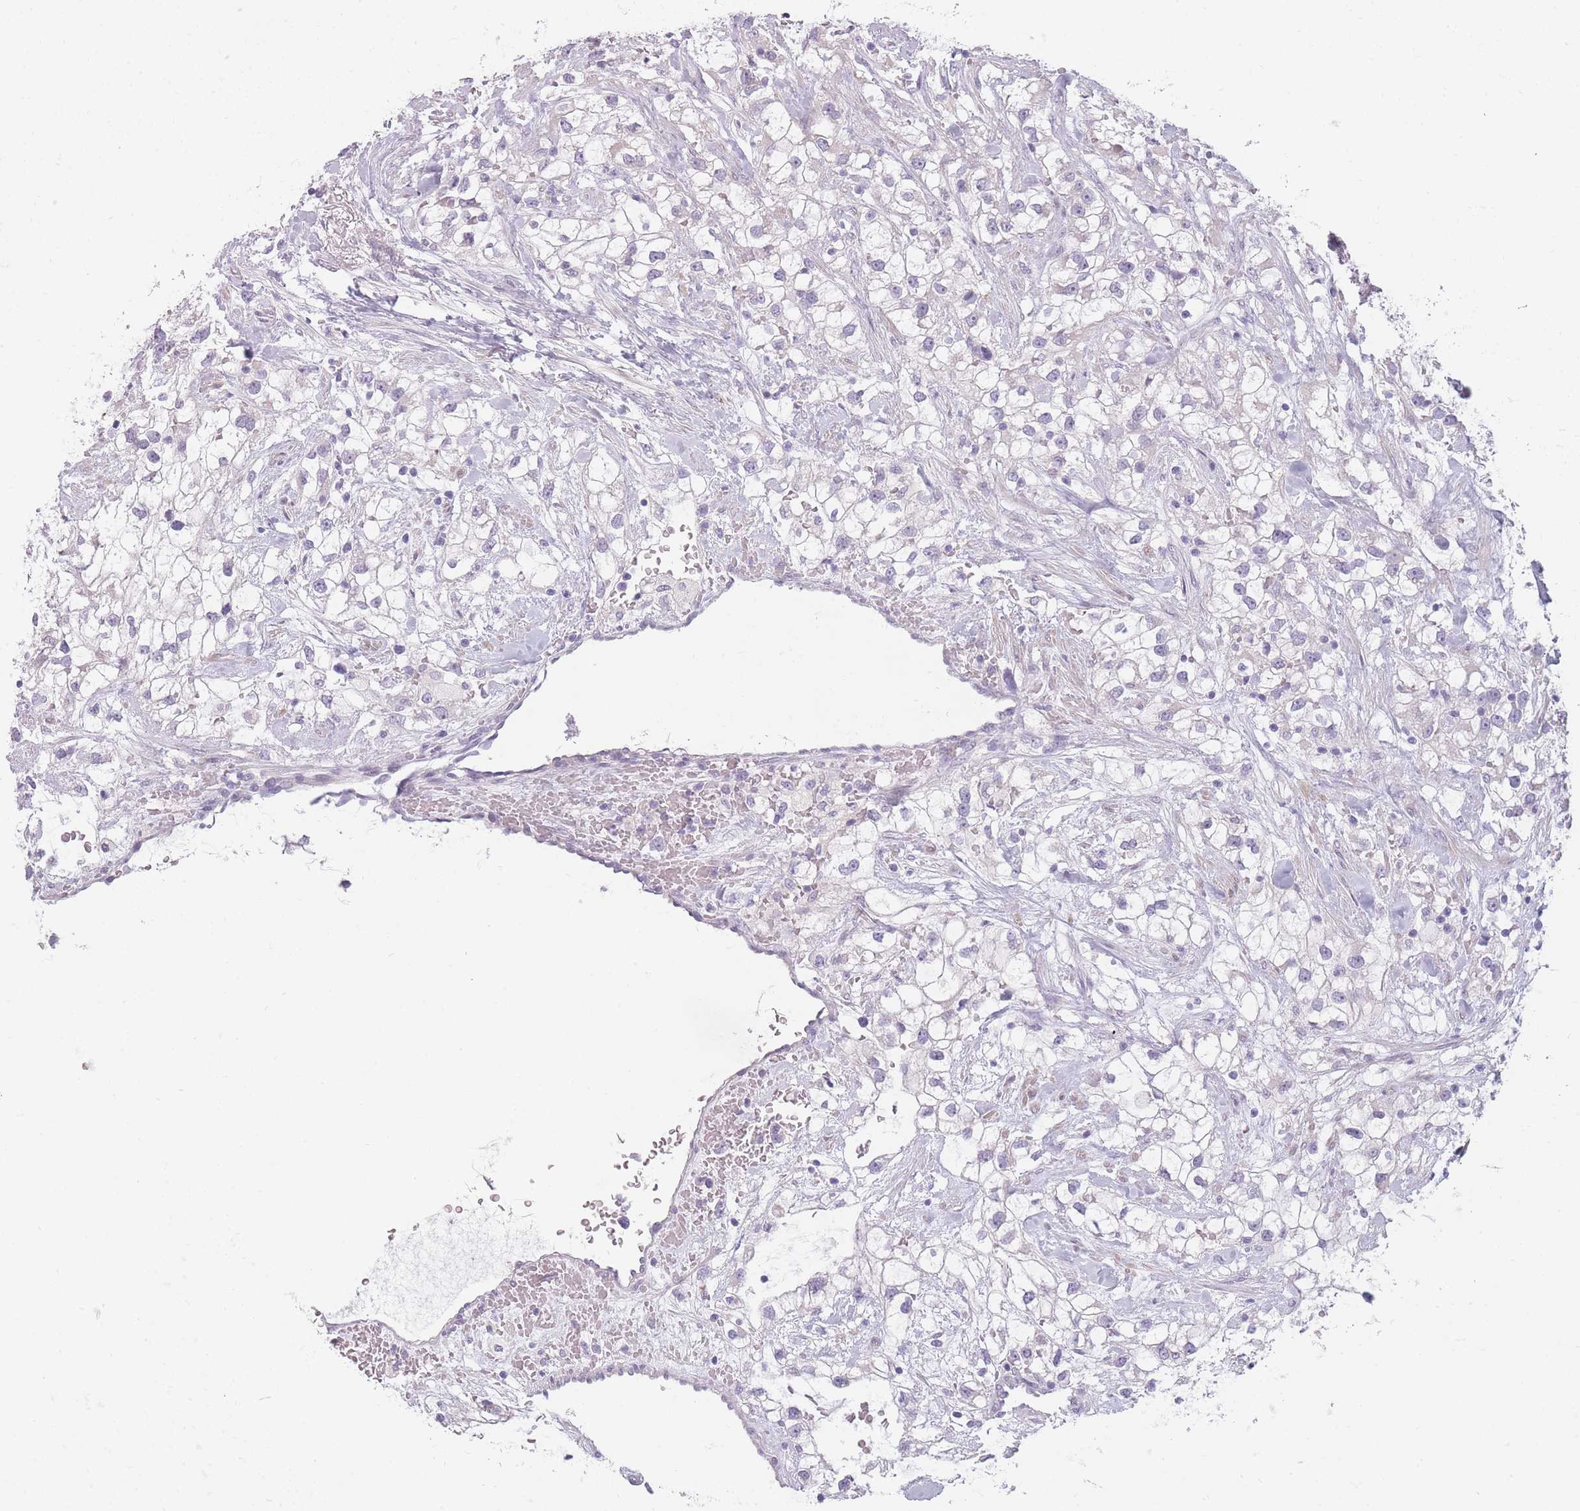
{"staining": {"intensity": "negative", "quantity": "none", "location": "none"}, "tissue": "renal cancer", "cell_type": "Tumor cells", "image_type": "cancer", "snomed": [{"axis": "morphology", "description": "Adenocarcinoma, NOS"}, {"axis": "topography", "description": "Kidney"}], "caption": "Micrograph shows no protein staining in tumor cells of renal adenocarcinoma tissue. (Brightfield microscopy of DAB immunohistochemistry at high magnification).", "gene": "TMEM236", "patient": {"sex": "male", "age": 59}}